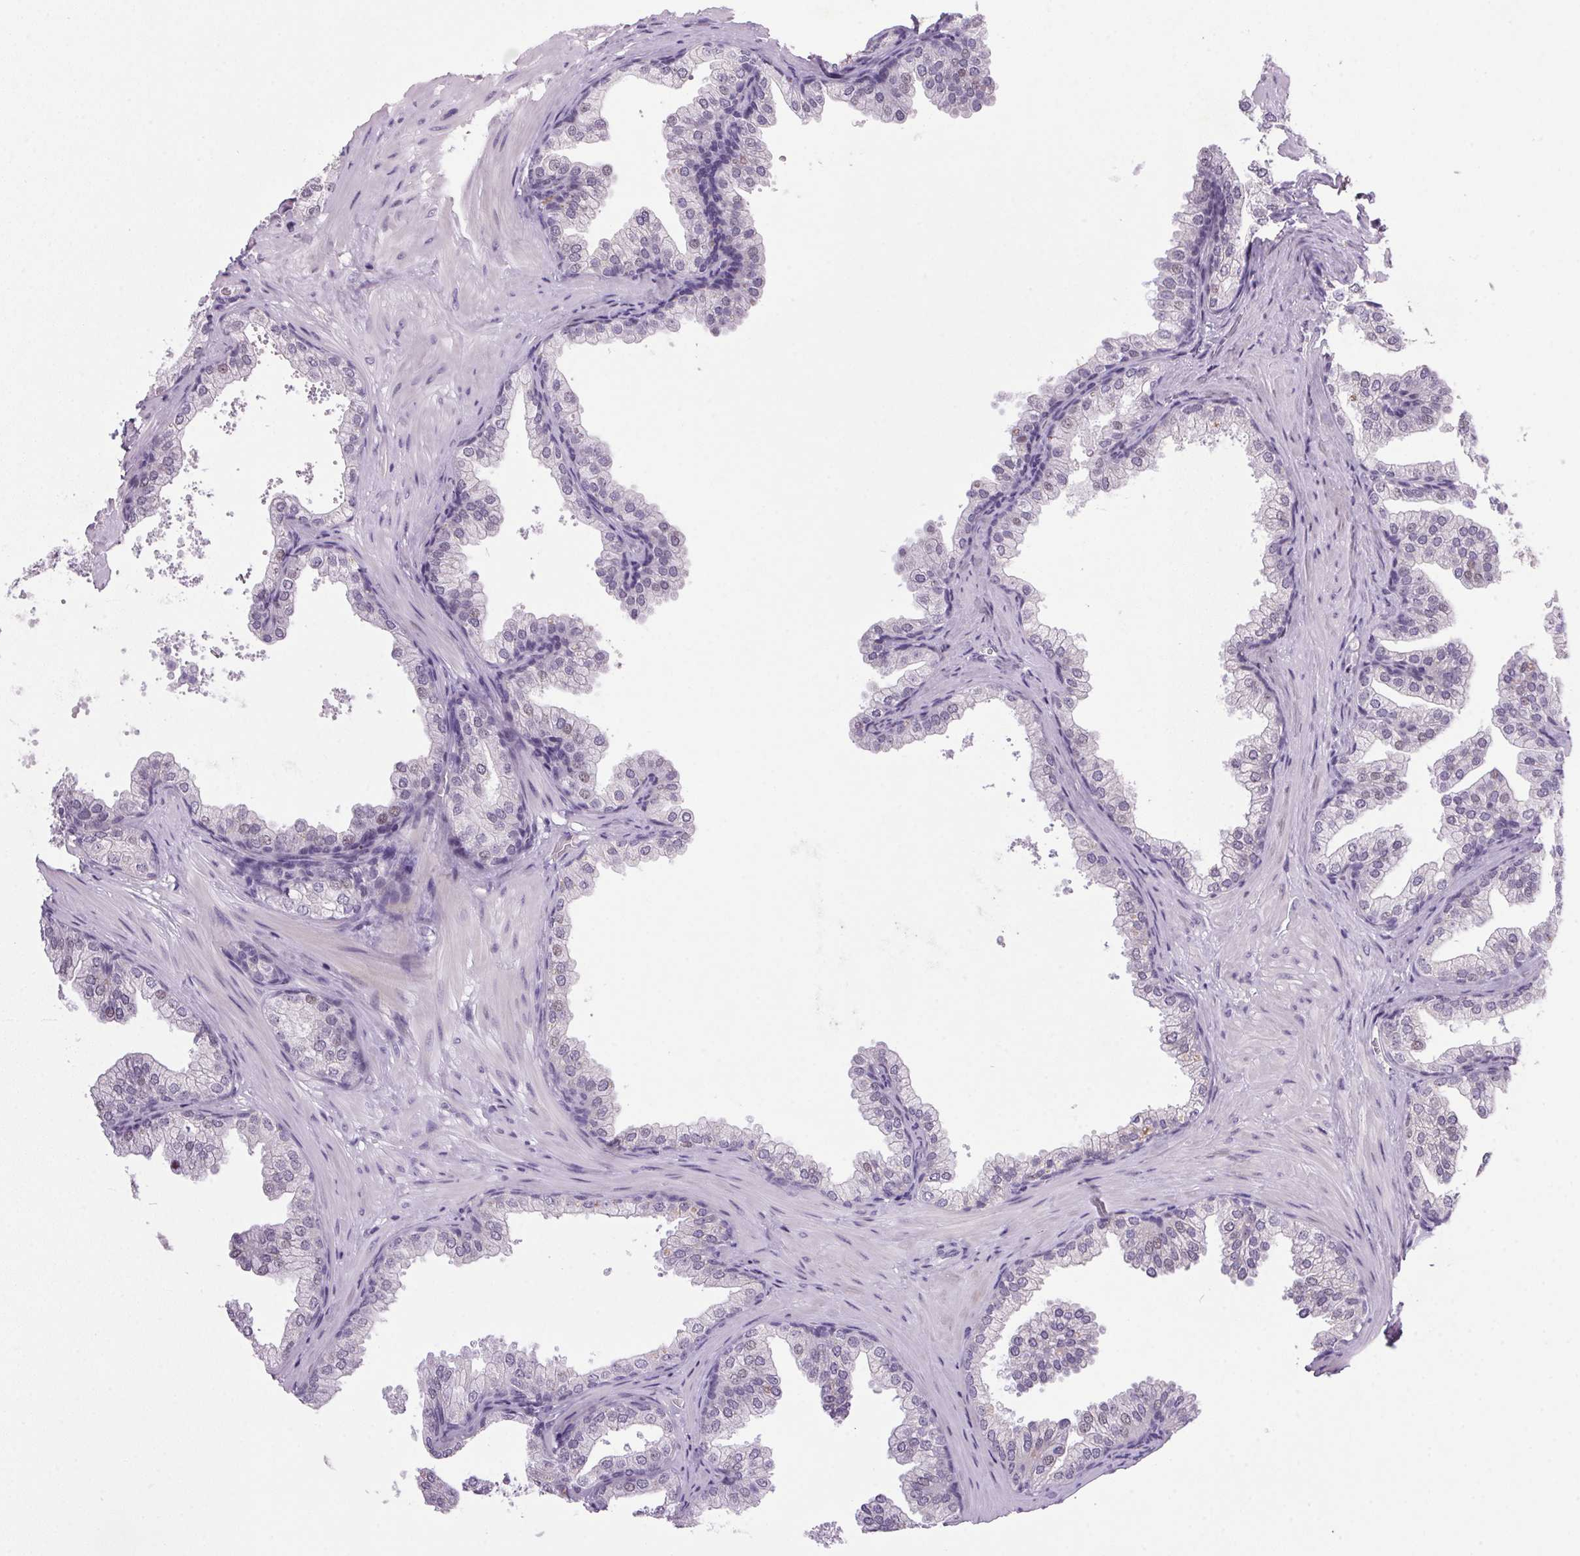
{"staining": {"intensity": "negative", "quantity": "none", "location": "none"}, "tissue": "prostate", "cell_type": "Glandular cells", "image_type": "normal", "snomed": [{"axis": "morphology", "description": "Normal tissue, NOS"}, {"axis": "topography", "description": "Prostate"}], "caption": "Prostate stained for a protein using immunohistochemistry shows no expression glandular cells.", "gene": "TRDN", "patient": {"sex": "male", "age": 37}}